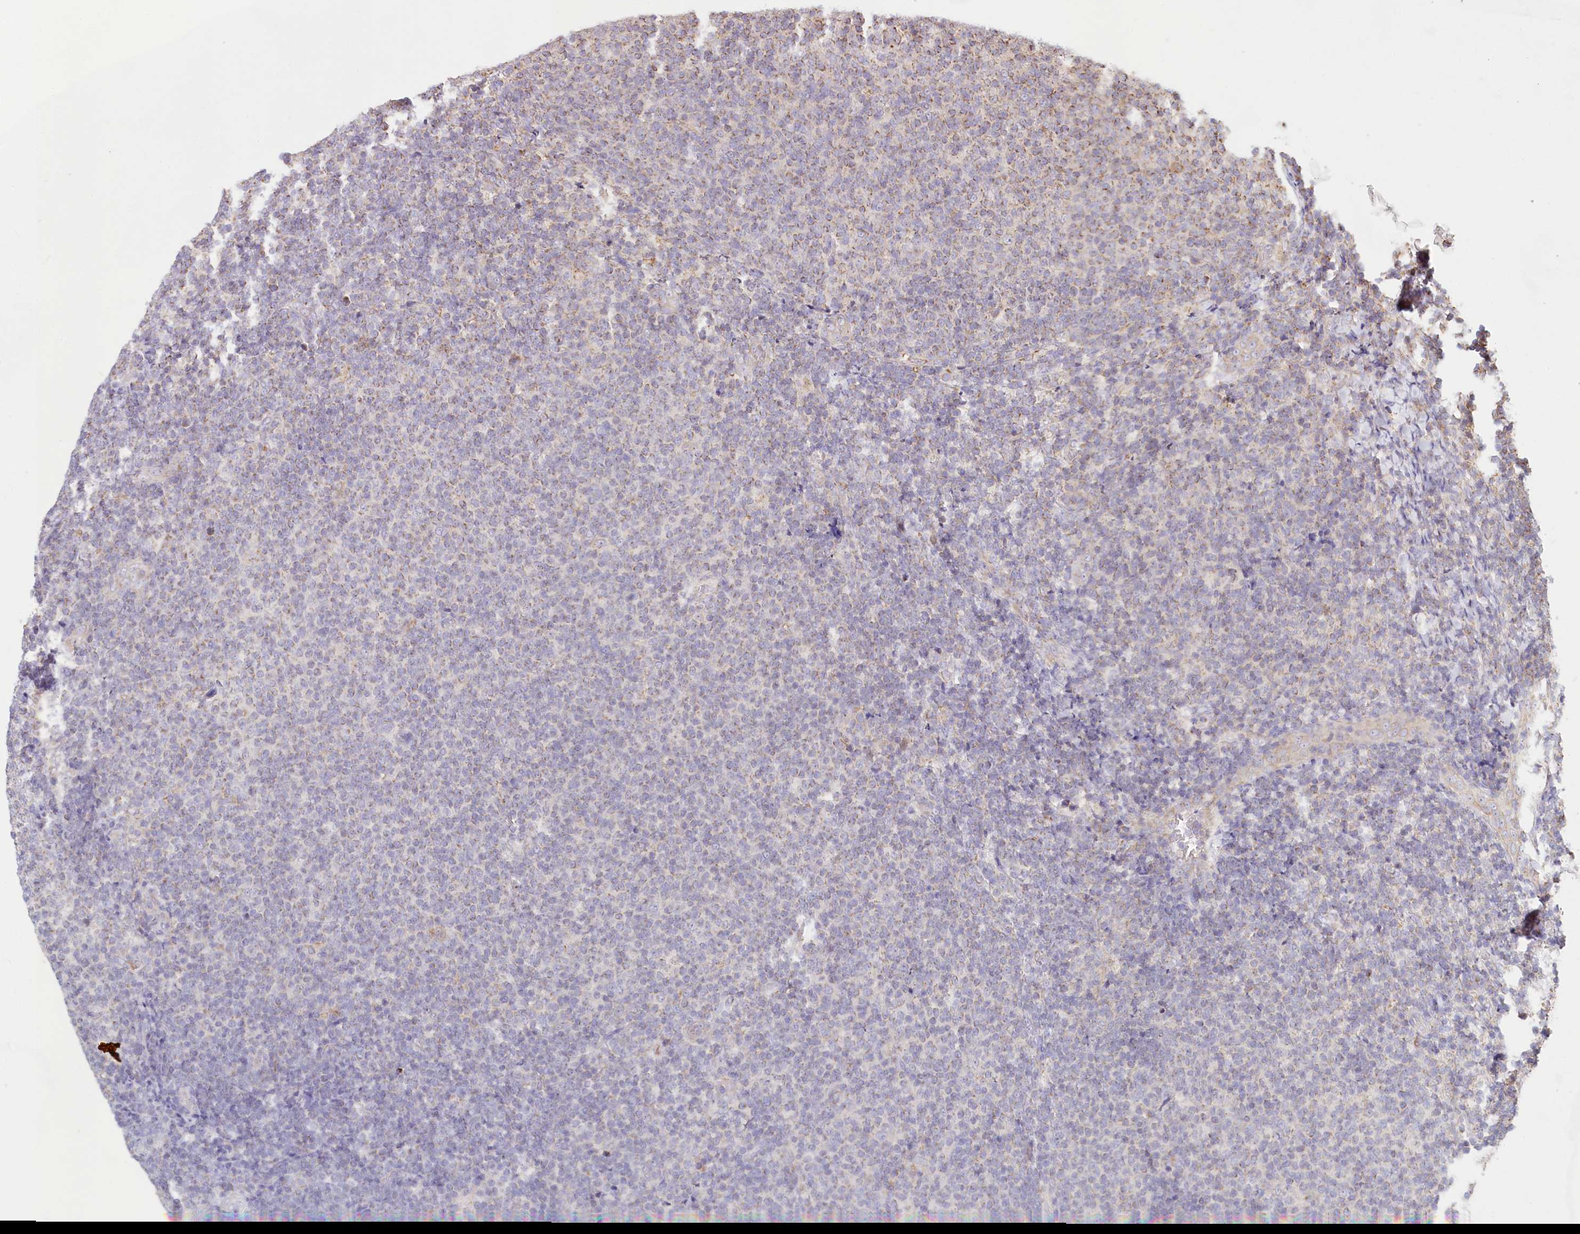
{"staining": {"intensity": "weak", "quantity": "<25%", "location": "cytoplasmic/membranous"}, "tissue": "lymphoma", "cell_type": "Tumor cells", "image_type": "cancer", "snomed": [{"axis": "morphology", "description": "Malignant lymphoma, non-Hodgkin's type, Low grade"}, {"axis": "topography", "description": "Lymph node"}], "caption": "Immunohistochemistry photomicrograph of malignant lymphoma, non-Hodgkin's type (low-grade) stained for a protein (brown), which demonstrates no expression in tumor cells.", "gene": "TASOR2", "patient": {"sex": "male", "age": 66}}